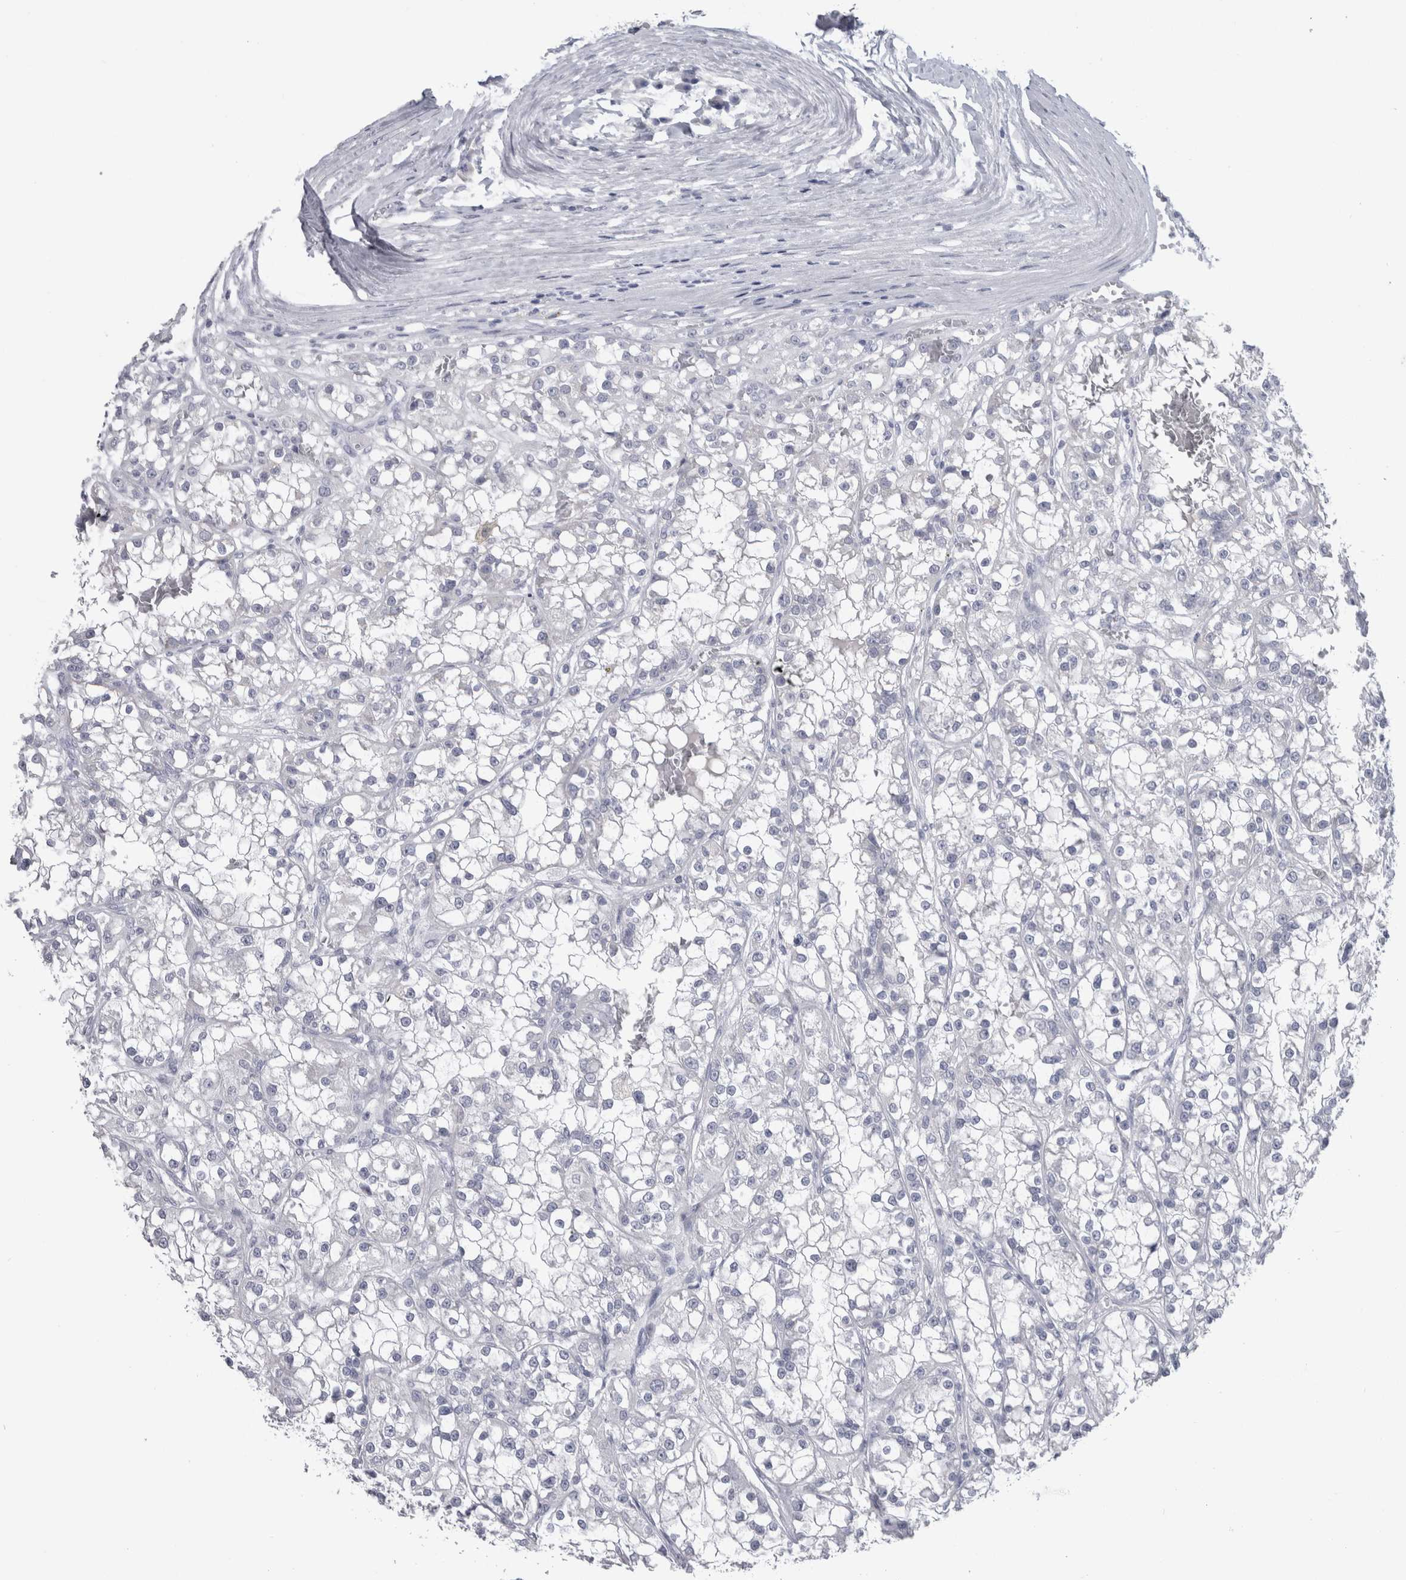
{"staining": {"intensity": "negative", "quantity": "none", "location": "none"}, "tissue": "renal cancer", "cell_type": "Tumor cells", "image_type": "cancer", "snomed": [{"axis": "morphology", "description": "Adenocarcinoma, NOS"}, {"axis": "topography", "description": "Kidney"}], "caption": "Tumor cells show no significant protein expression in renal adenocarcinoma.", "gene": "MSMB", "patient": {"sex": "female", "age": 52}}